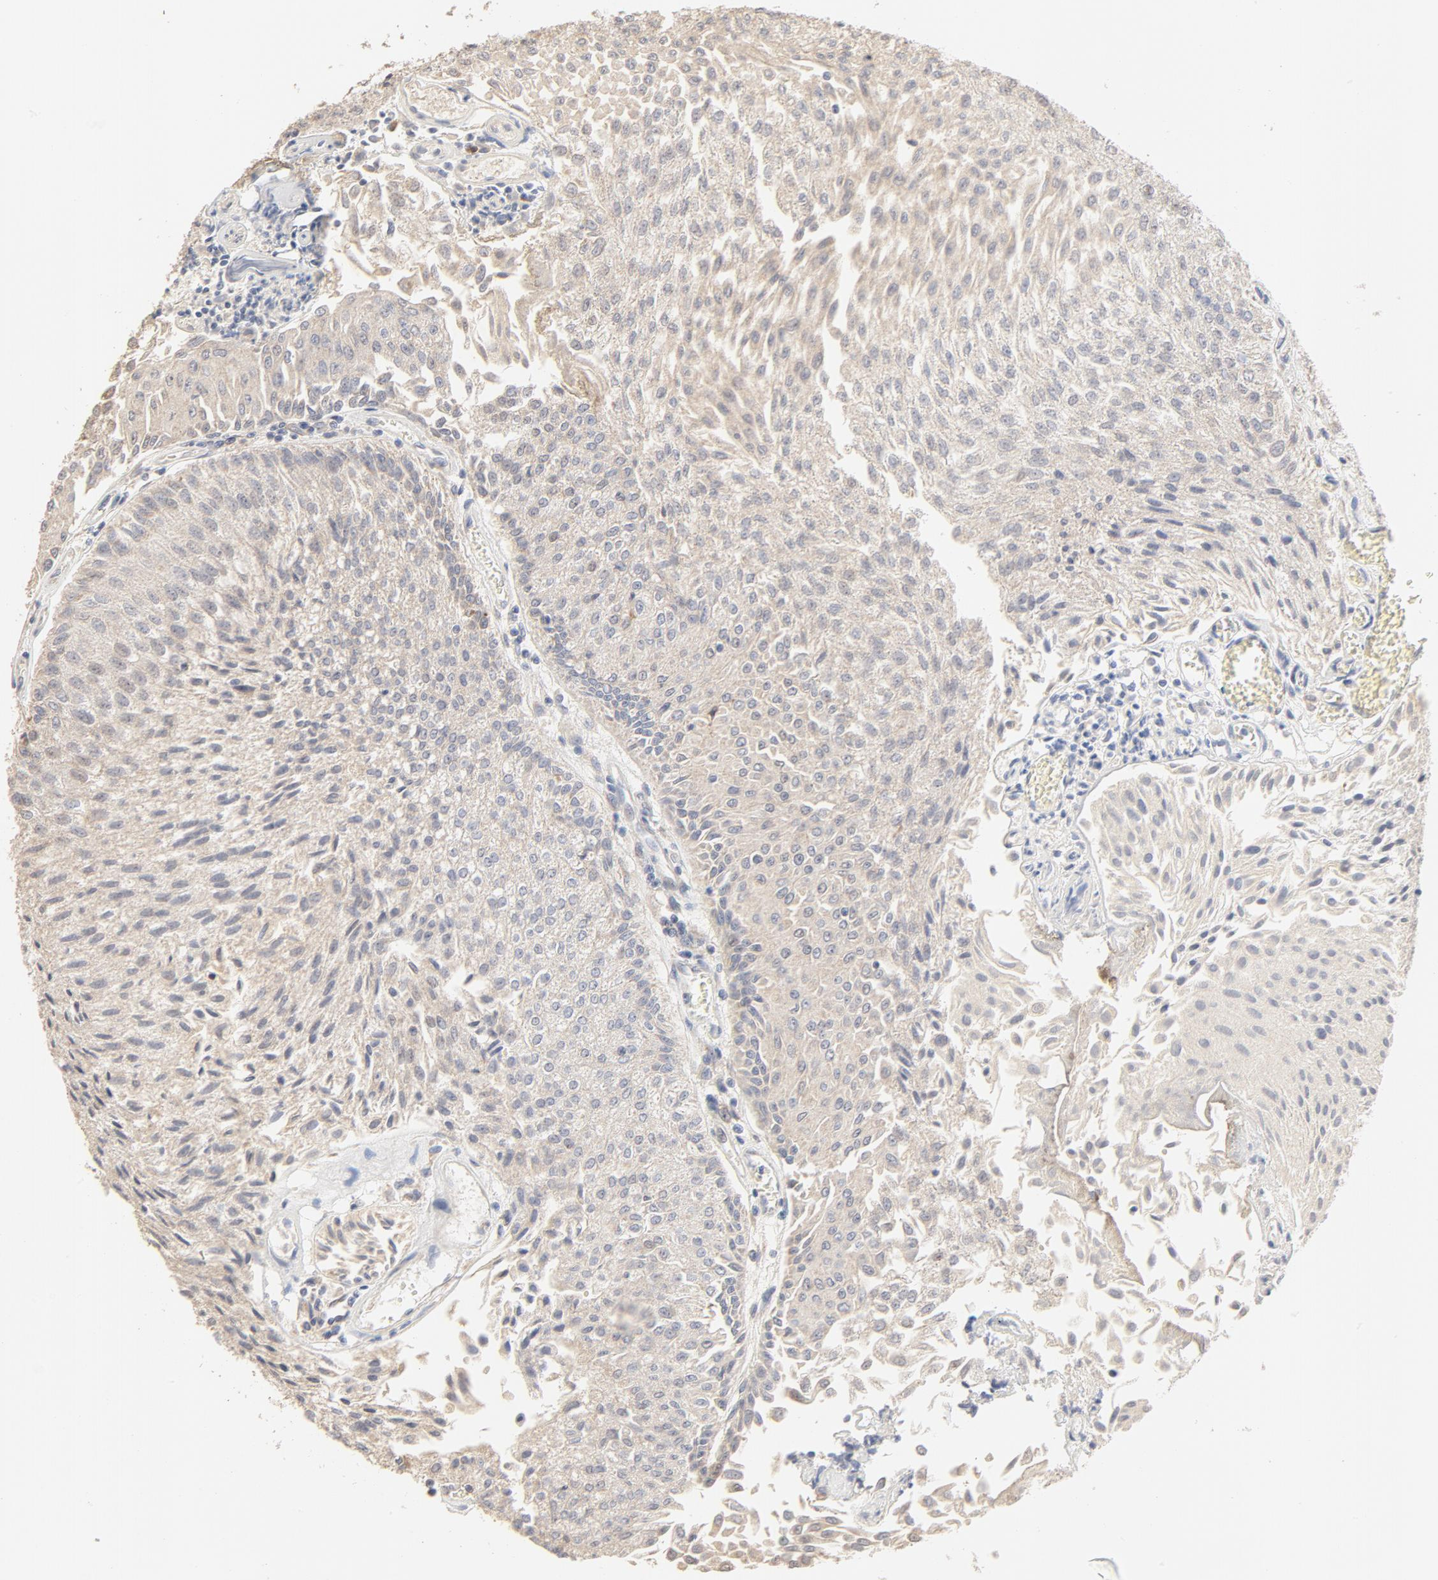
{"staining": {"intensity": "negative", "quantity": "none", "location": "none"}, "tissue": "urothelial cancer", "cell_type": "Tumor cells", "image_type": "cancer", "snomed": [{"axis": "morphology", "description": "Urothelial carcinoma, Low grade"}, {"axis": "topography", "description": "Urinary bladder"}], "caption": "An immunohistochemistry histopathology image of low-grade urothelial carcinoma is shown. There is no staining in tumor cells of low-grade urothelial carcinoma.", "gene": "FCGBP", "patient": {"sex": "male", "age": 86}}